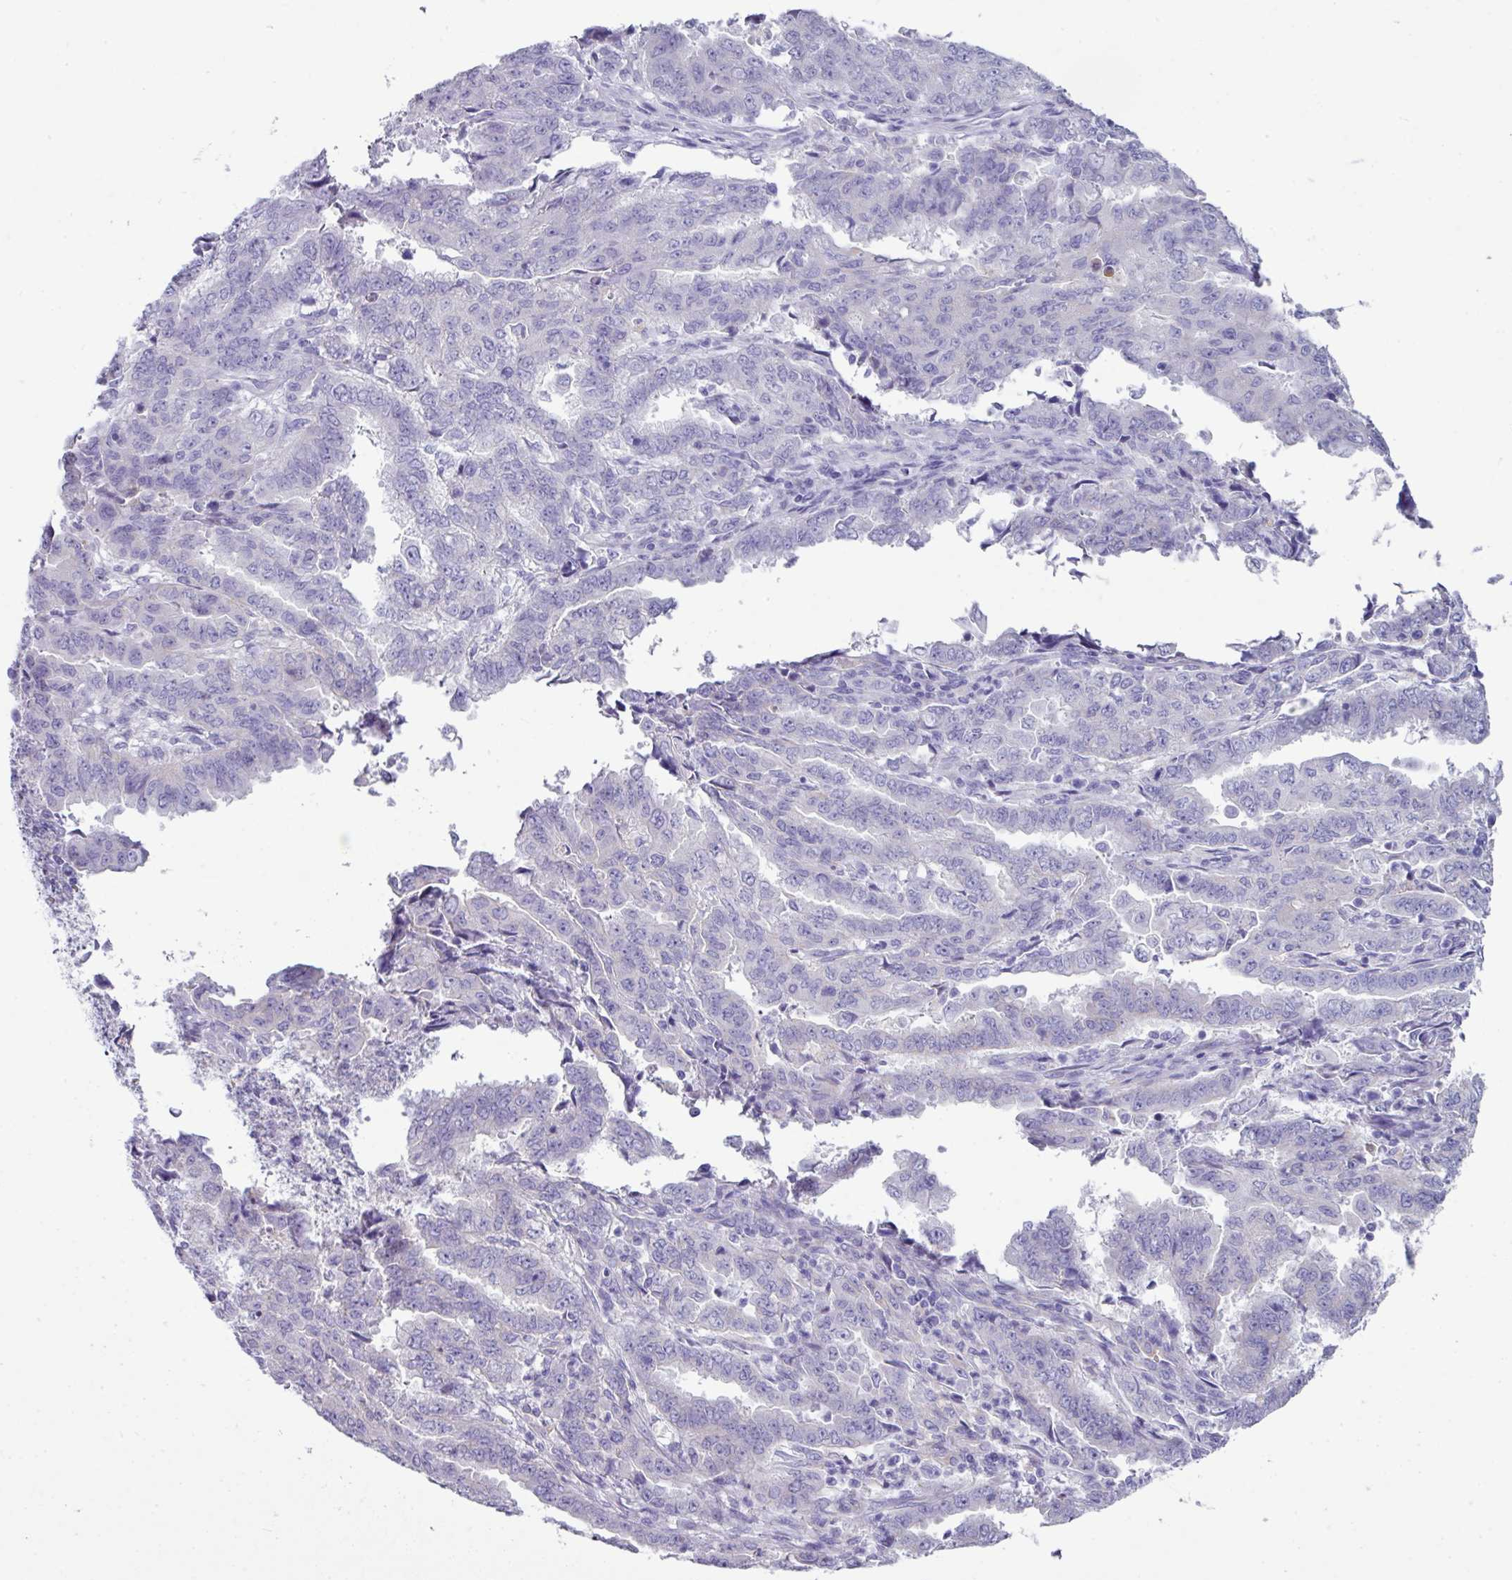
{"staining": {"intensity": "negative", "quantity": "none", "location": "none"}, "tissue": "endometrial cancer", "cell_type": "Tumor cells", "image_type": "cancer", "snomed": [{"axis": "morphology", "description": "Adenocarcinoma, NOS"}, {"axis": "topography", "description": "Endometrium"}], "caption": "DAB immunohistochemical staining of endometrial cancer displays no significant expression in tumor cells.", "gene": "ABCC5", "patient": {"sex": "female", "age": 50}}